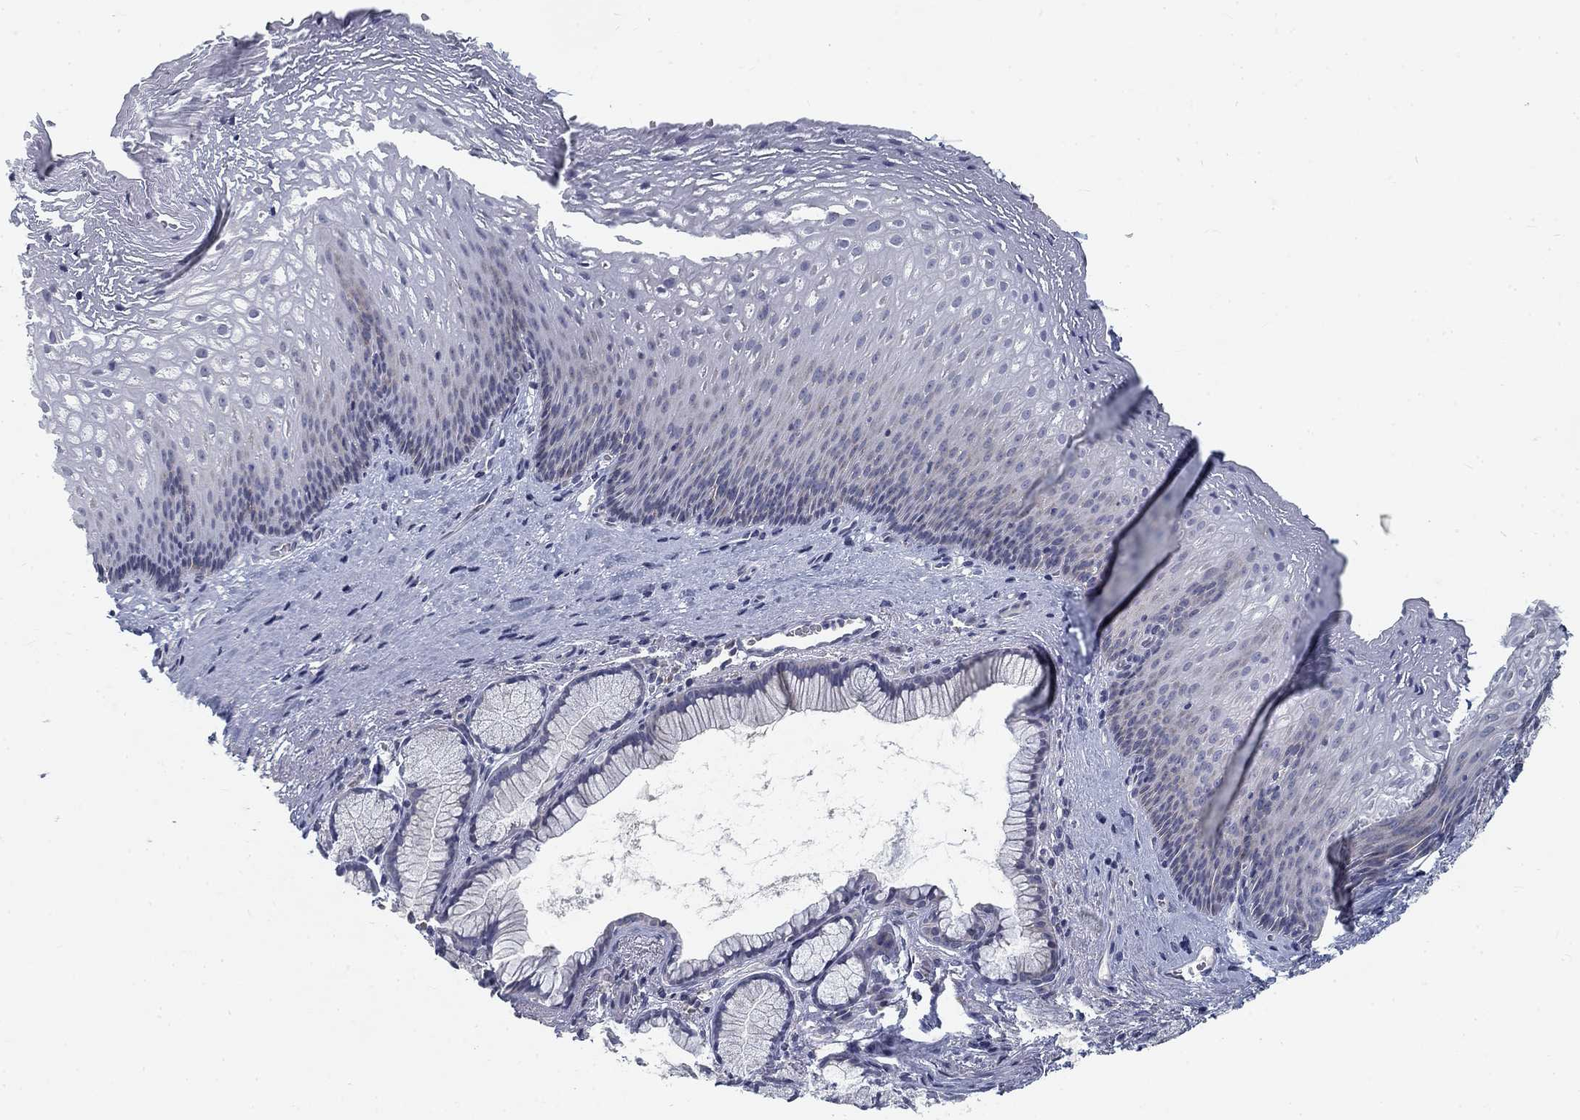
{"staining": {"intensity": "negative", "quantity": "none", "location": "none"}, "tissue": "esophagus", "cell_type": "Squamous epithelial cells", "image_type": "normal", "snomed": [{"axis": "morphology", "description": "Normal tissue, NOS"}, {"axis": "topography", "description": "Esophagus"}], "caption": "Histopathology image shows no protein staining in squamous epithelial cells of unremarkable esophagus. Nuclei are stained in blue.", "gene": "ATP1A3", "patient": {"sex": "male", "age": 76}}